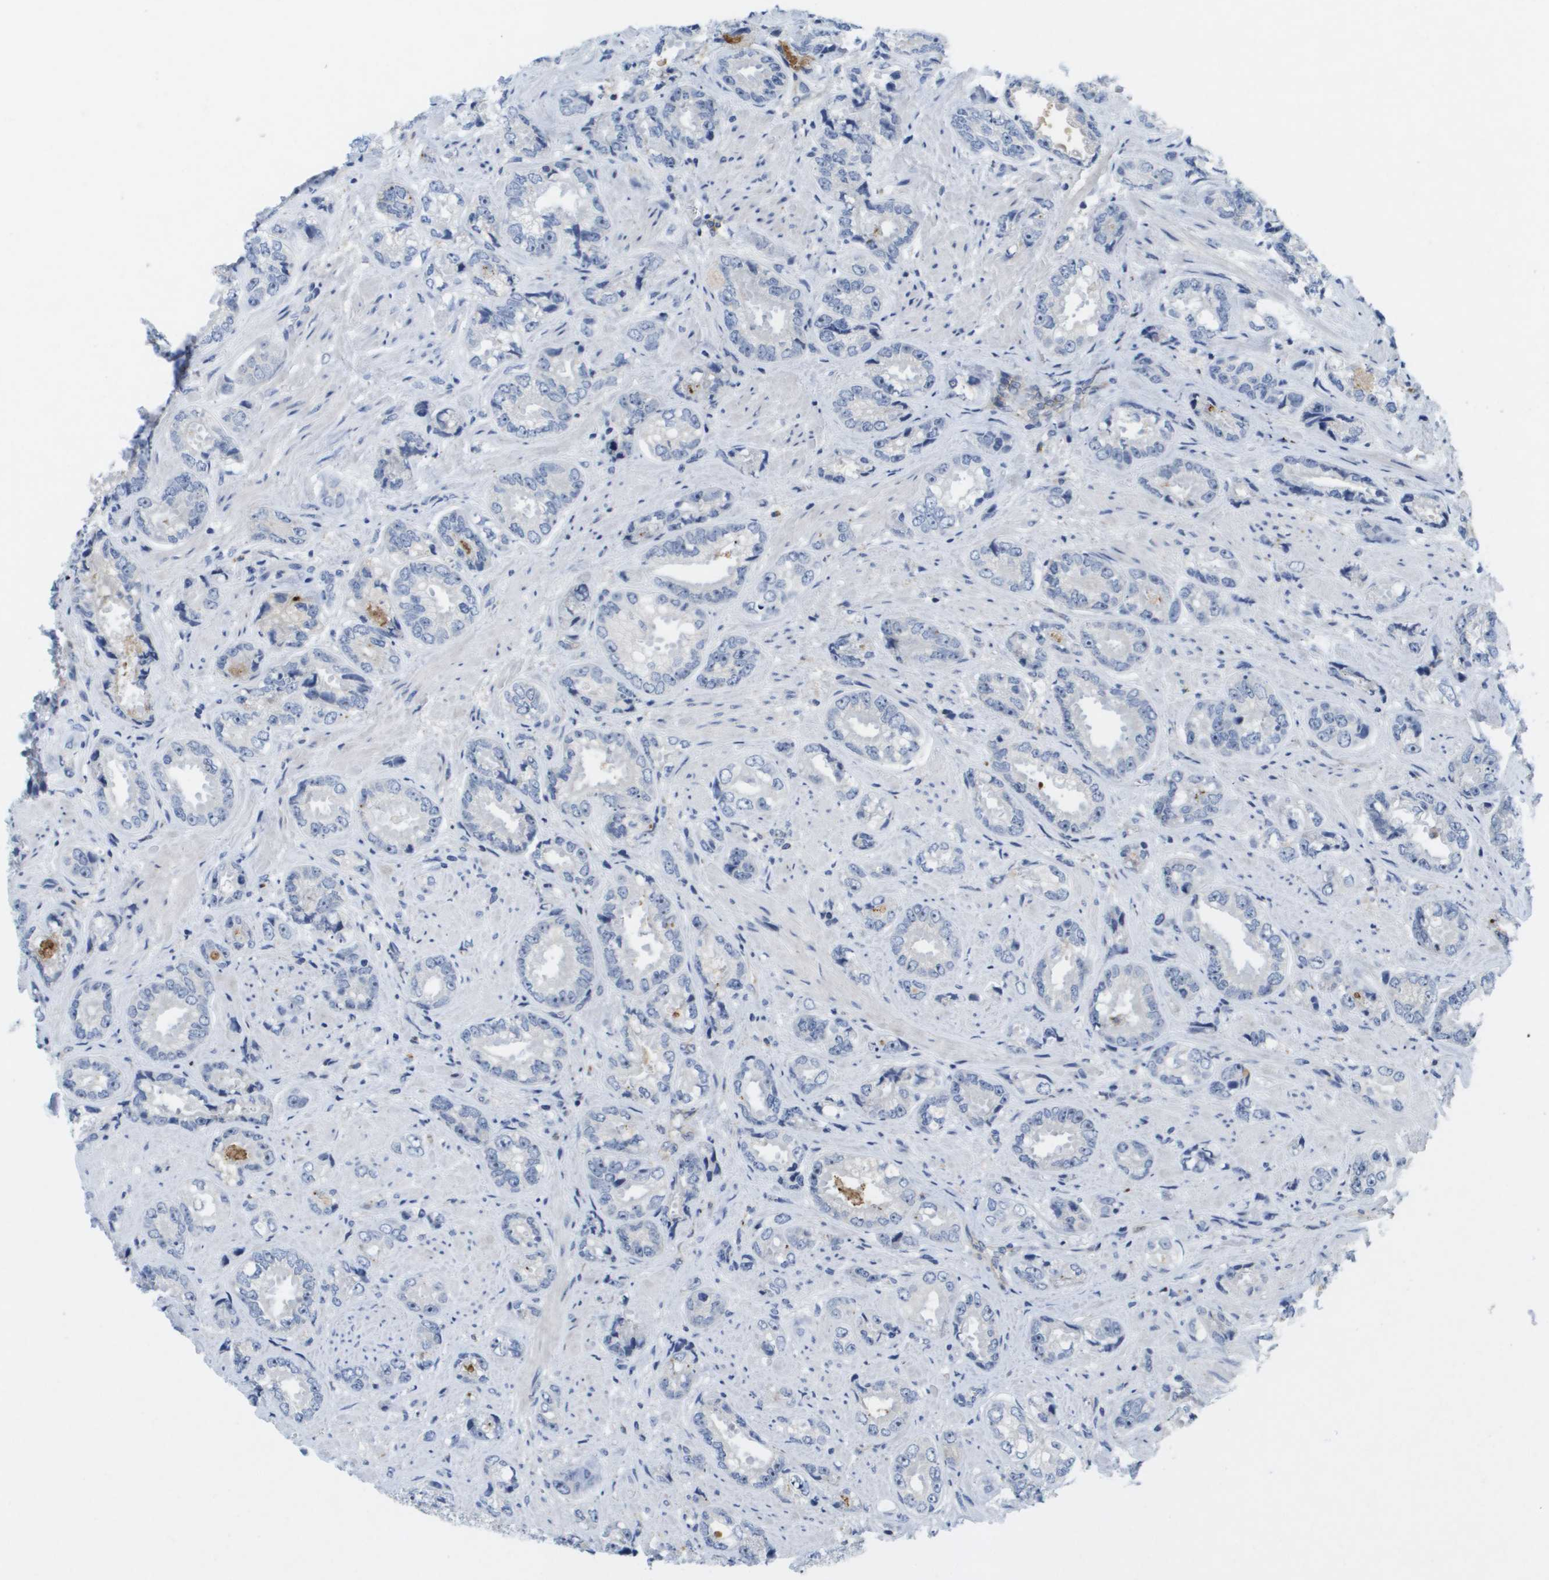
{"staining": {"intensity": "negative", "quantity": "none", "location": "none"}, "tissue": "prostate cancer", "cell_type": "Tumor cells", "image_type": "cancer", "snomed": [{"axis": "morphology", "description": "Adenocarcinoma, High grade"}, {"axis": "topography", "description": "Prostate"}], "caption": "An immunohistochemistry image of prostate cancer is shown. There is no staining in tumor cells of prostate cancer. Nuclei are stained in blue.", "gene": "LIPG", "patient": {"sex": "male", "age": 61}}